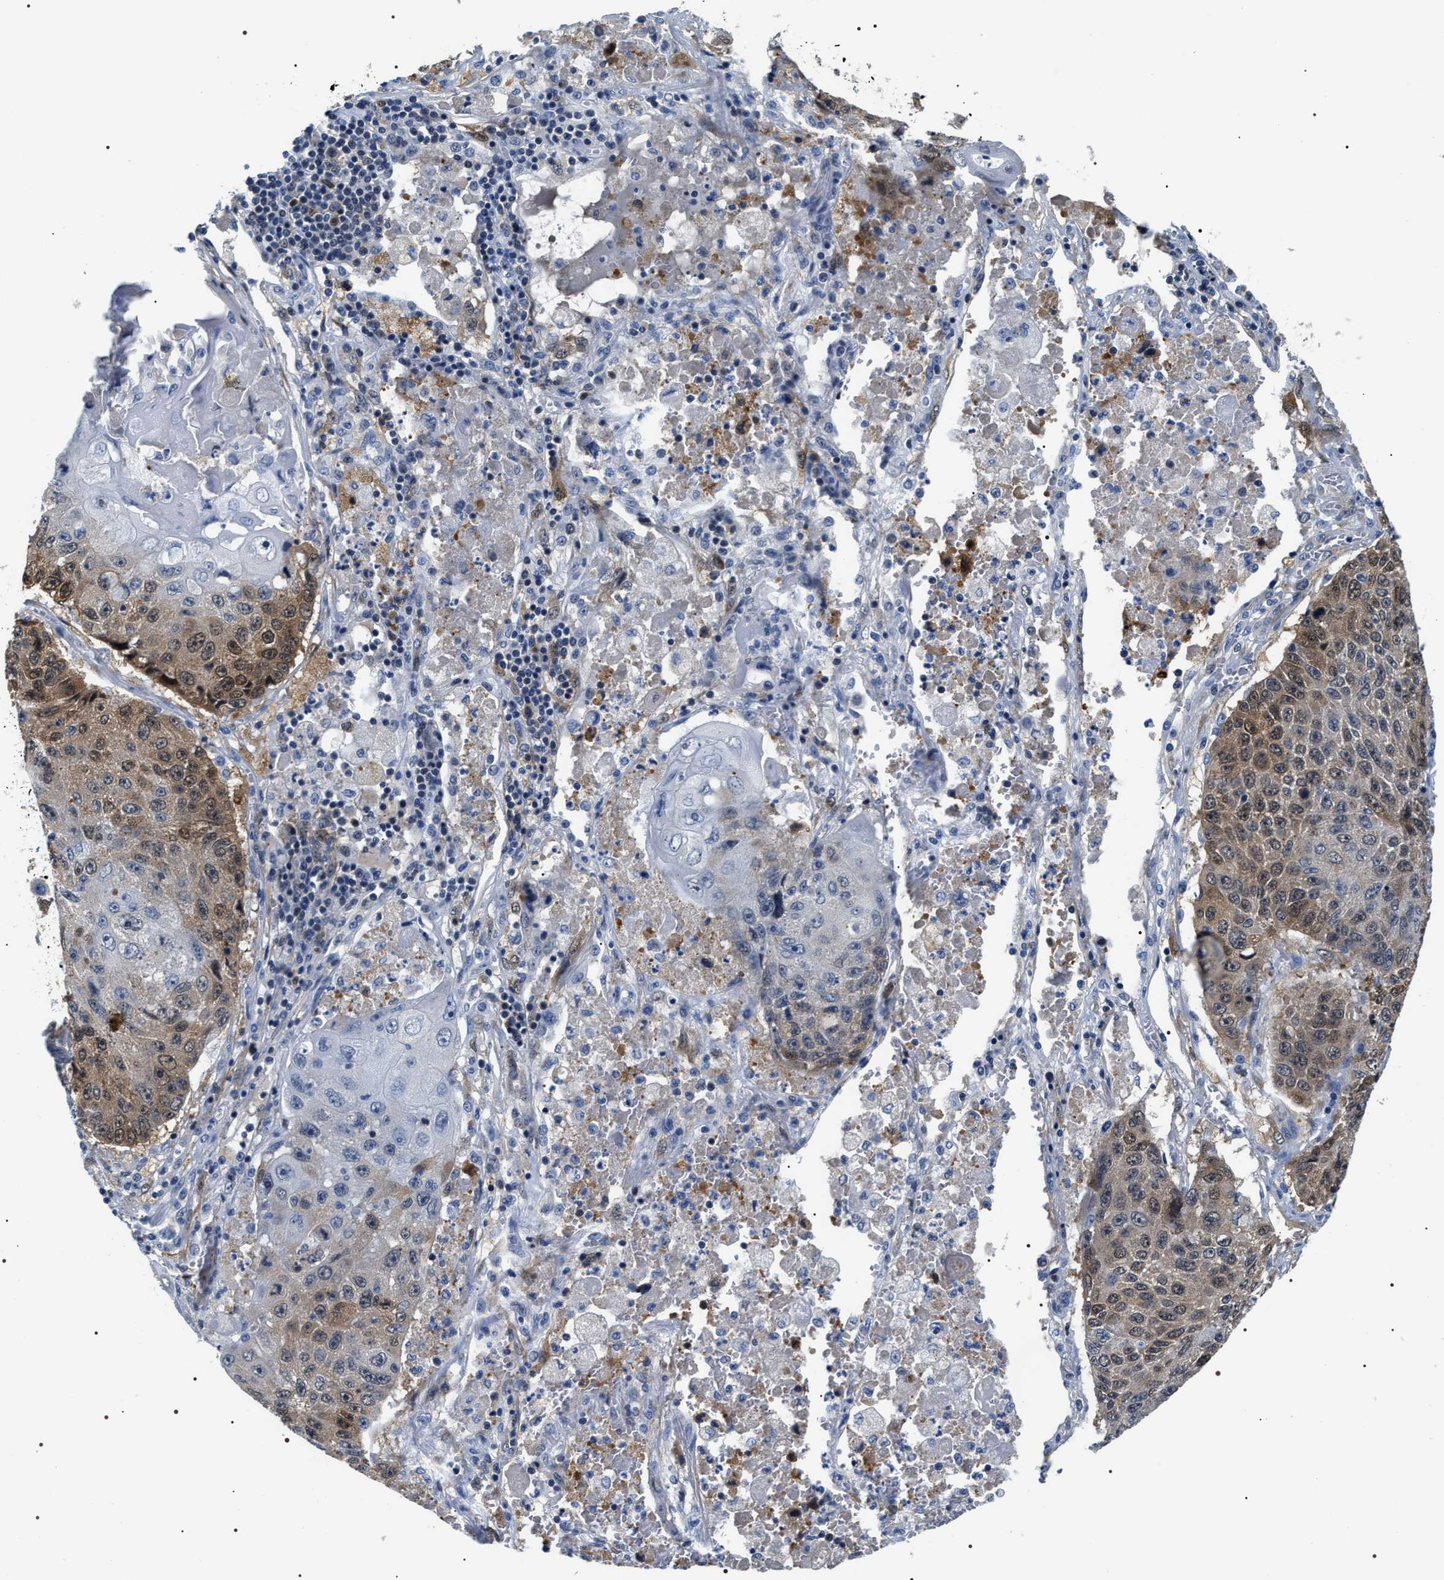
{"staining": {"intensity": "moderate", "quantity": "25%-75%", "location": "cytoplasmic/membranous,nuclear"}, "tissue": "lung cancer", "cell_type": "Tumor cells", "image_type": "cancer", "snomed": [{"axis": "morphology", "description": "Squamous cell carcinoma, NOS"}, {"axis": "topography", "description": "Lung"}], "caption": "Immunohistochemistry of human squamous cell carcinoma (lung) shows medium levels of moderate cytoplasmic/membranous and nuclear expression in approximately 25%-75% of tumor cells. The staining was performed using DAB, with brown indicating positive protein expression. Nuclei are stained blue with hematoxylin.", "gene": "BAG2", "patient": {"sex": "male", "age": 61}}